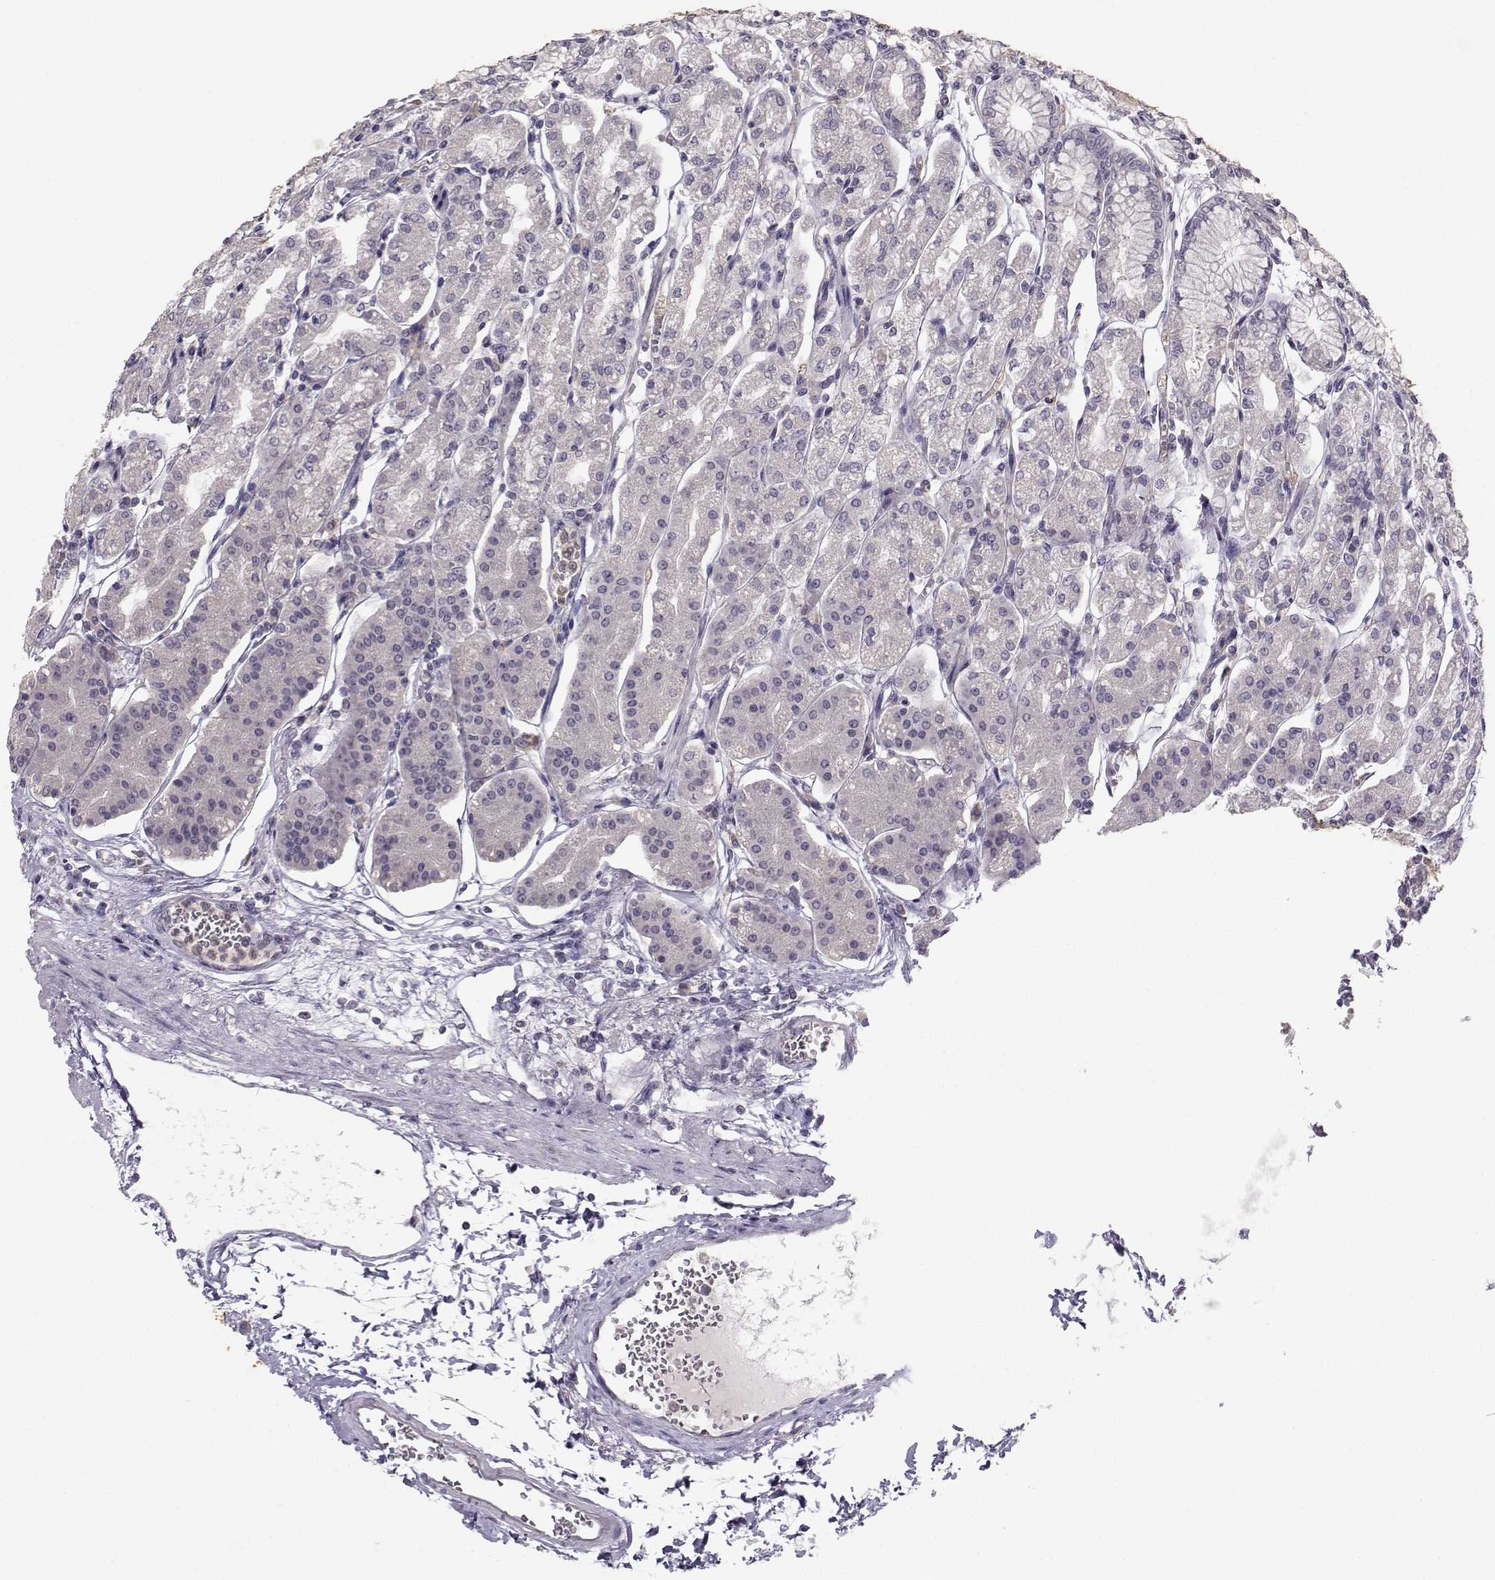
{"staining": {"intensity": "negative", "quantity": "none", "location": "none"}, "tissue": "stomach", "cell_type": "Glandular cells", "image_type": "normal", "snomed": [{"axis": "morphology", "description": "Normal tissue, NOS"}, {"axis": "topography", "description": "Skeletal muscle"}, {"axis": "topography", "description": "Stomach"}], "caption": "Unremarkable stomach was stained to show a protein in brown. There is no significant positivity in glandular cells. (DAB (3,3'-diaminobenzidine) immunohistochemistry (IHC), high magnification).", "gene": "FCAMR", "patient": {"sex": "female", "age": 57}}